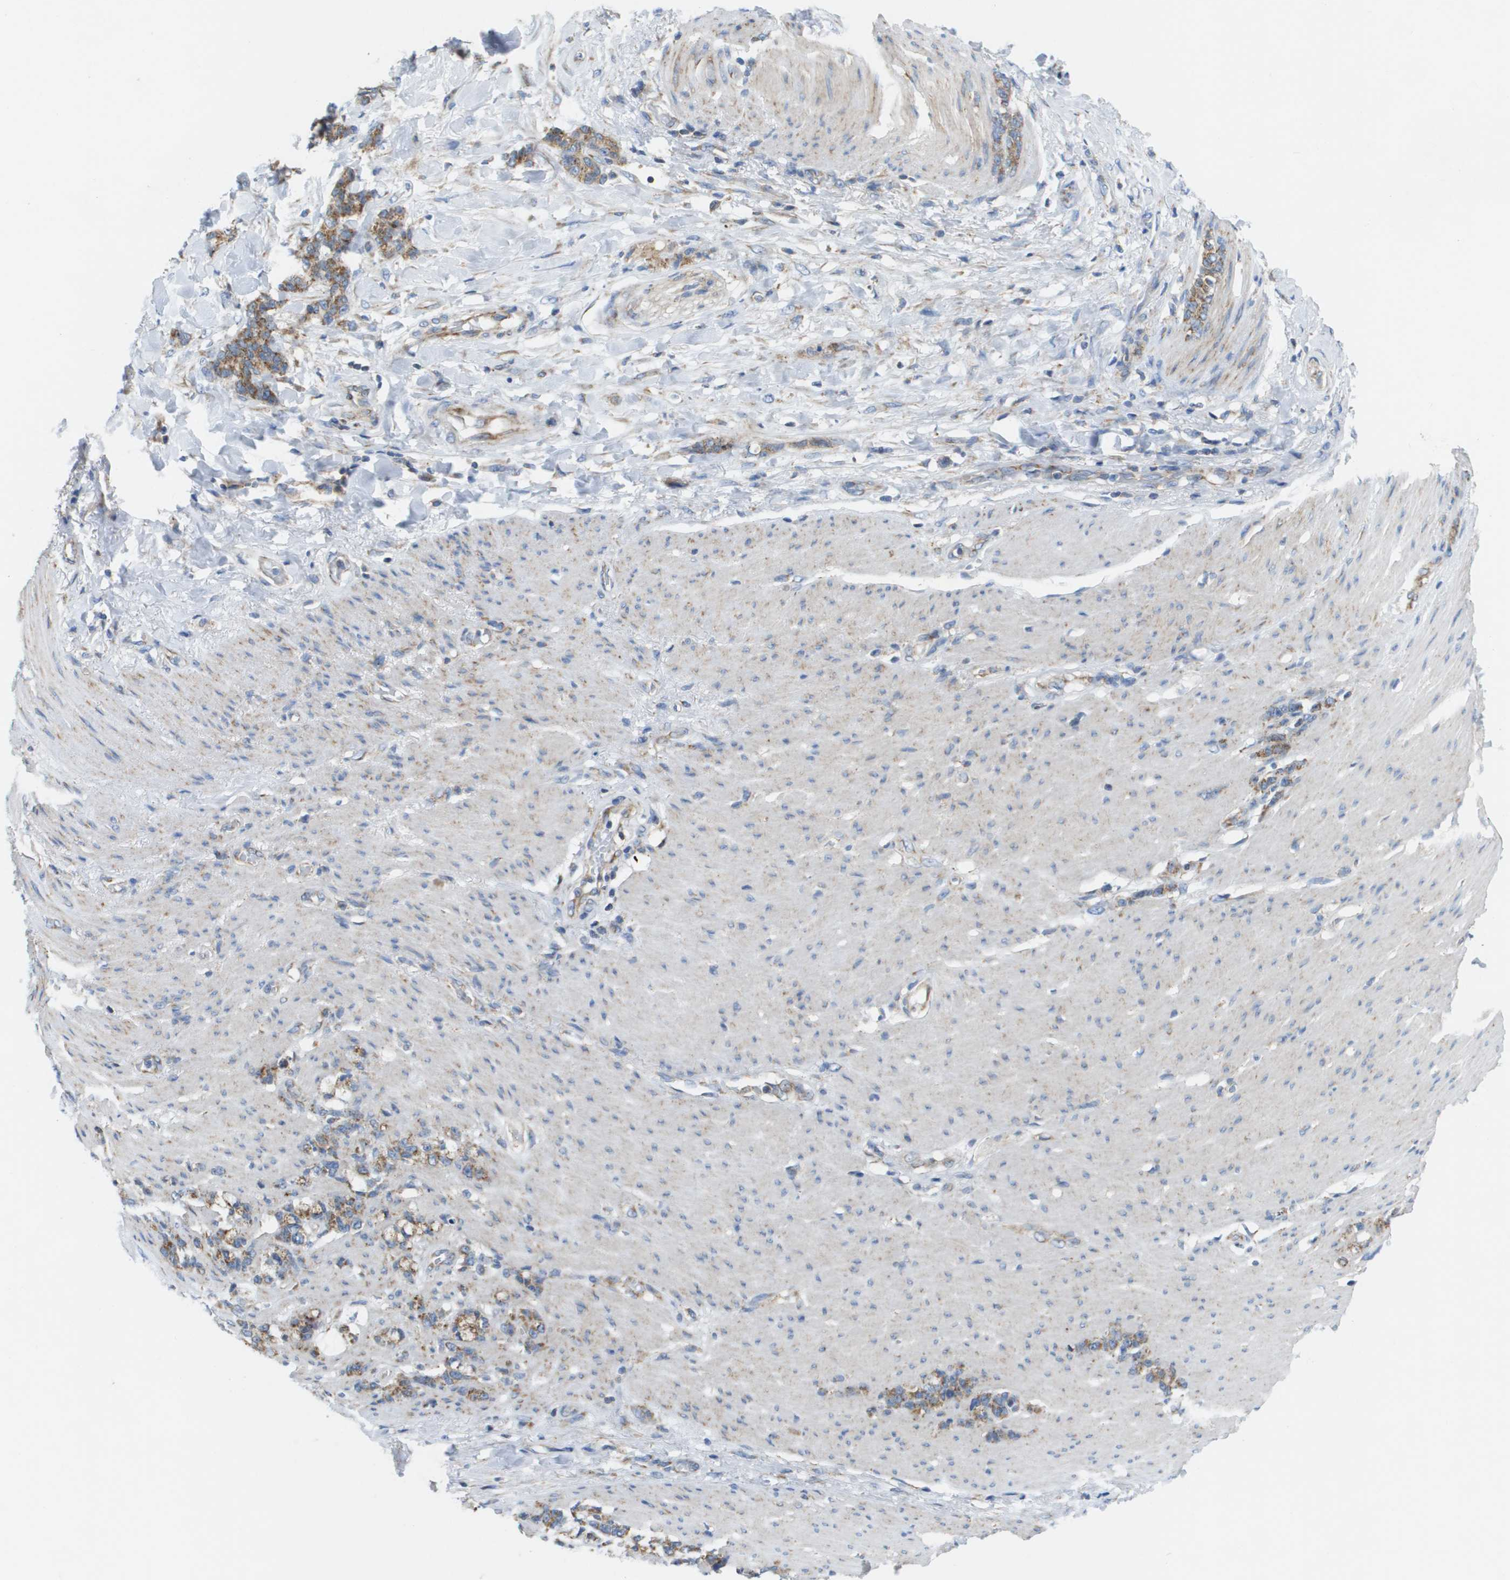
{"staining": {"intensity": "moderate", "quantity": ">75%", "location": "cytoplasmic/membranous"}, "tissue": "stomach cancer", "cell_type": "Tumor cells", "image_type": "cancer", "snomed": [{"axis": "morphology", "description": "Adenocarcinoma, NOS"}, {"axis": "topography", "description": "Stomach, lower"}], "caption": "This is a micrograph of immunohistochemistry staining of stomach adenocarcinoma, which shows moderate positivity in the cytoplasmic/membranous of tumor cells.", "gene": "FIS1", "patient": {"sex": "male", "age": 88}}